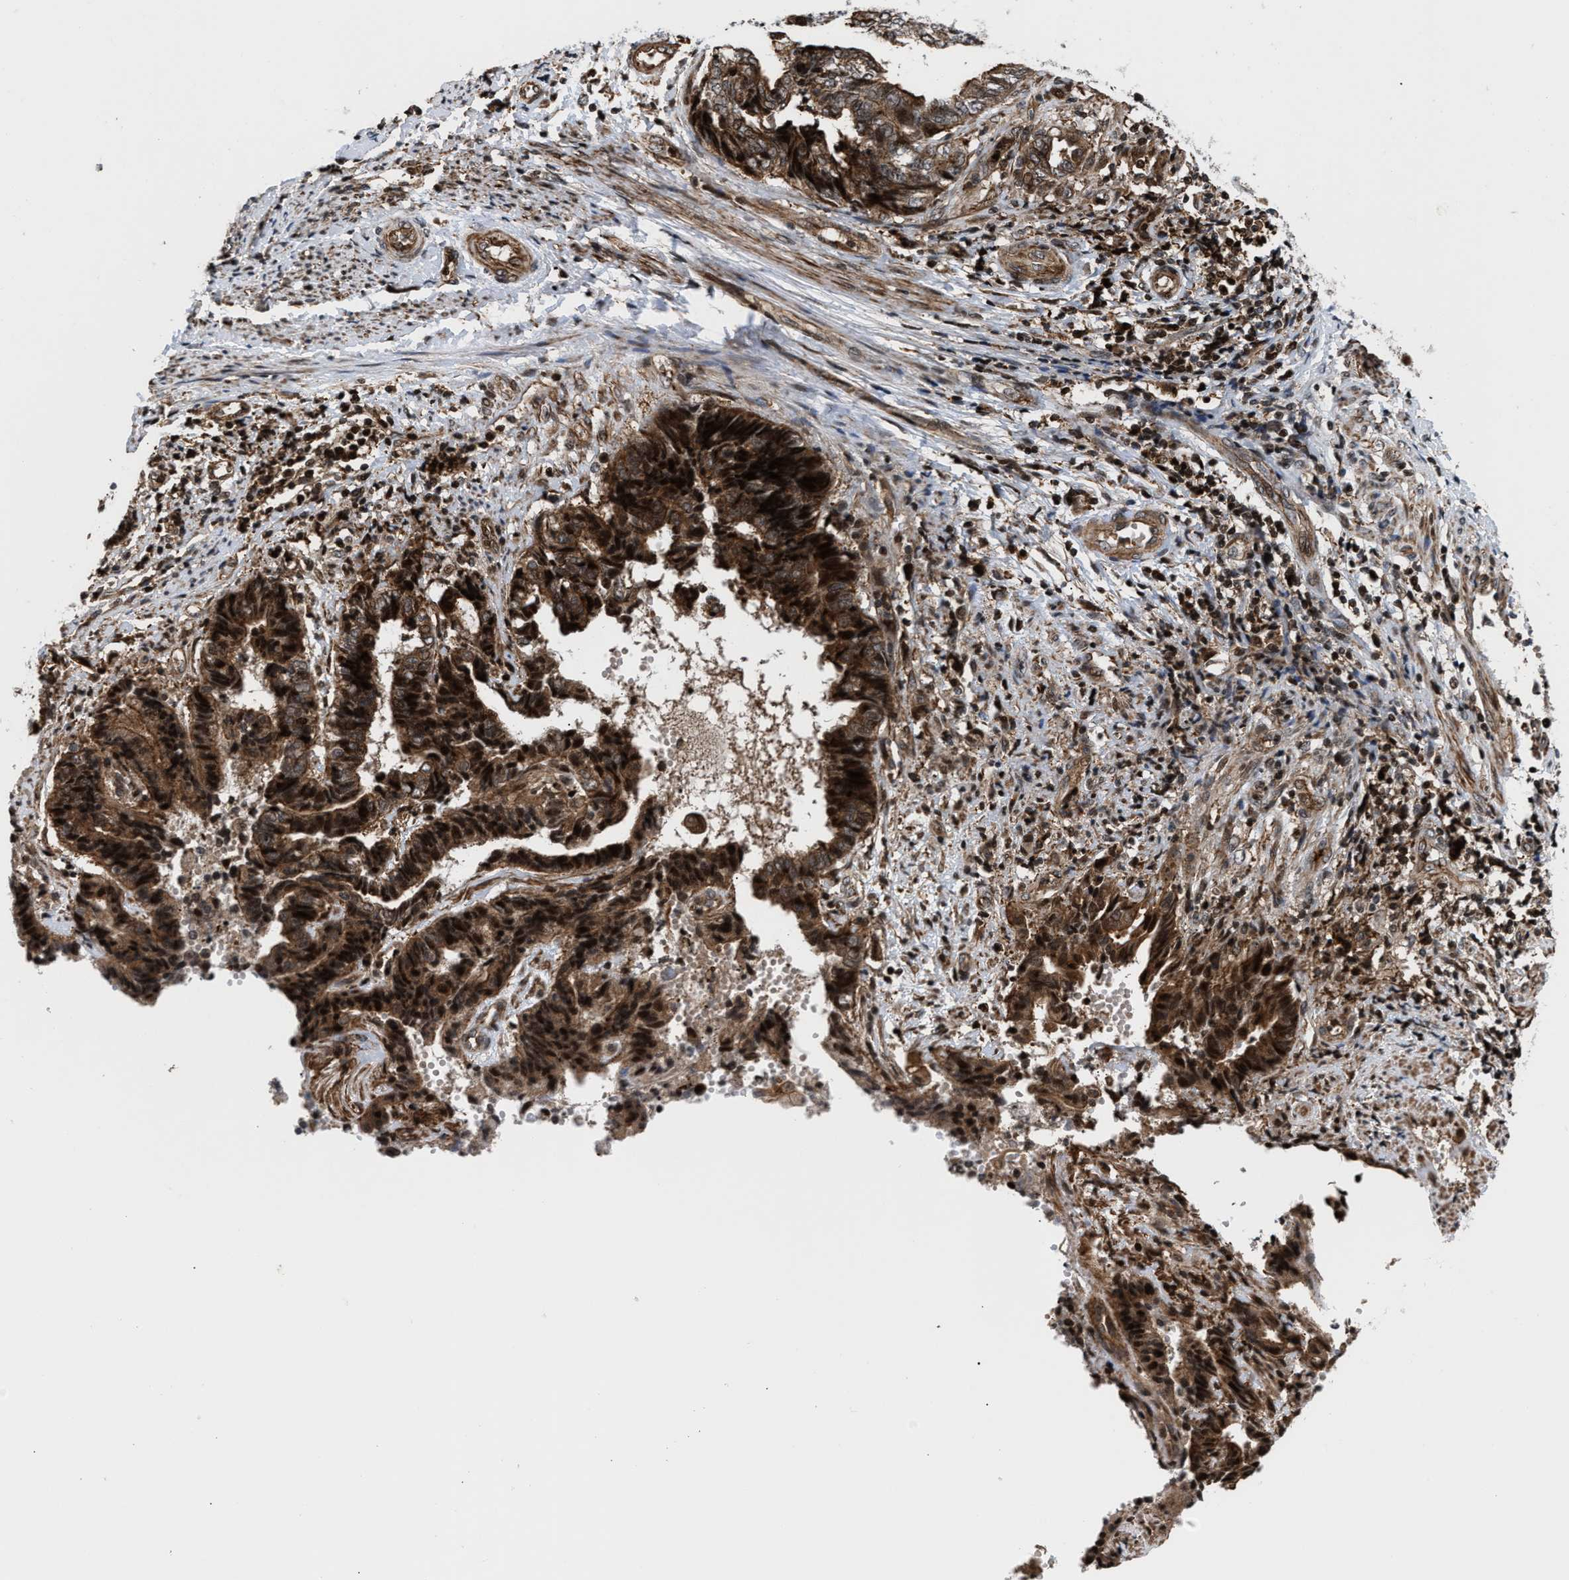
{"staining": {"intensity": "strong", "quantity": ">75%", "location": "cytoplasmic/membranous,nuclear"}, "tissue": "endometrial cancer", "cell_type": "Tumor cells", "image_type": "cancer", "snomed": [{"axis": "morphology", "description": "Adenocarcinoma, NOS"}, {"axis": "topography", "description": "Uterus"}, {"axis": "topography", "description": "Endometrium"}], "caption": "Endometrial cancer (adenocarcinoma) was stained to show a protein in brown. There is high levels of strong cytoplasmic/membranous and nuclear positivity in approximately >75% of tumor cells. (brown staining indicates protein expression, while blue staining denotes nuclei).", "gene": "STAU2", "patient": {"sex": "female", "age": 70}}